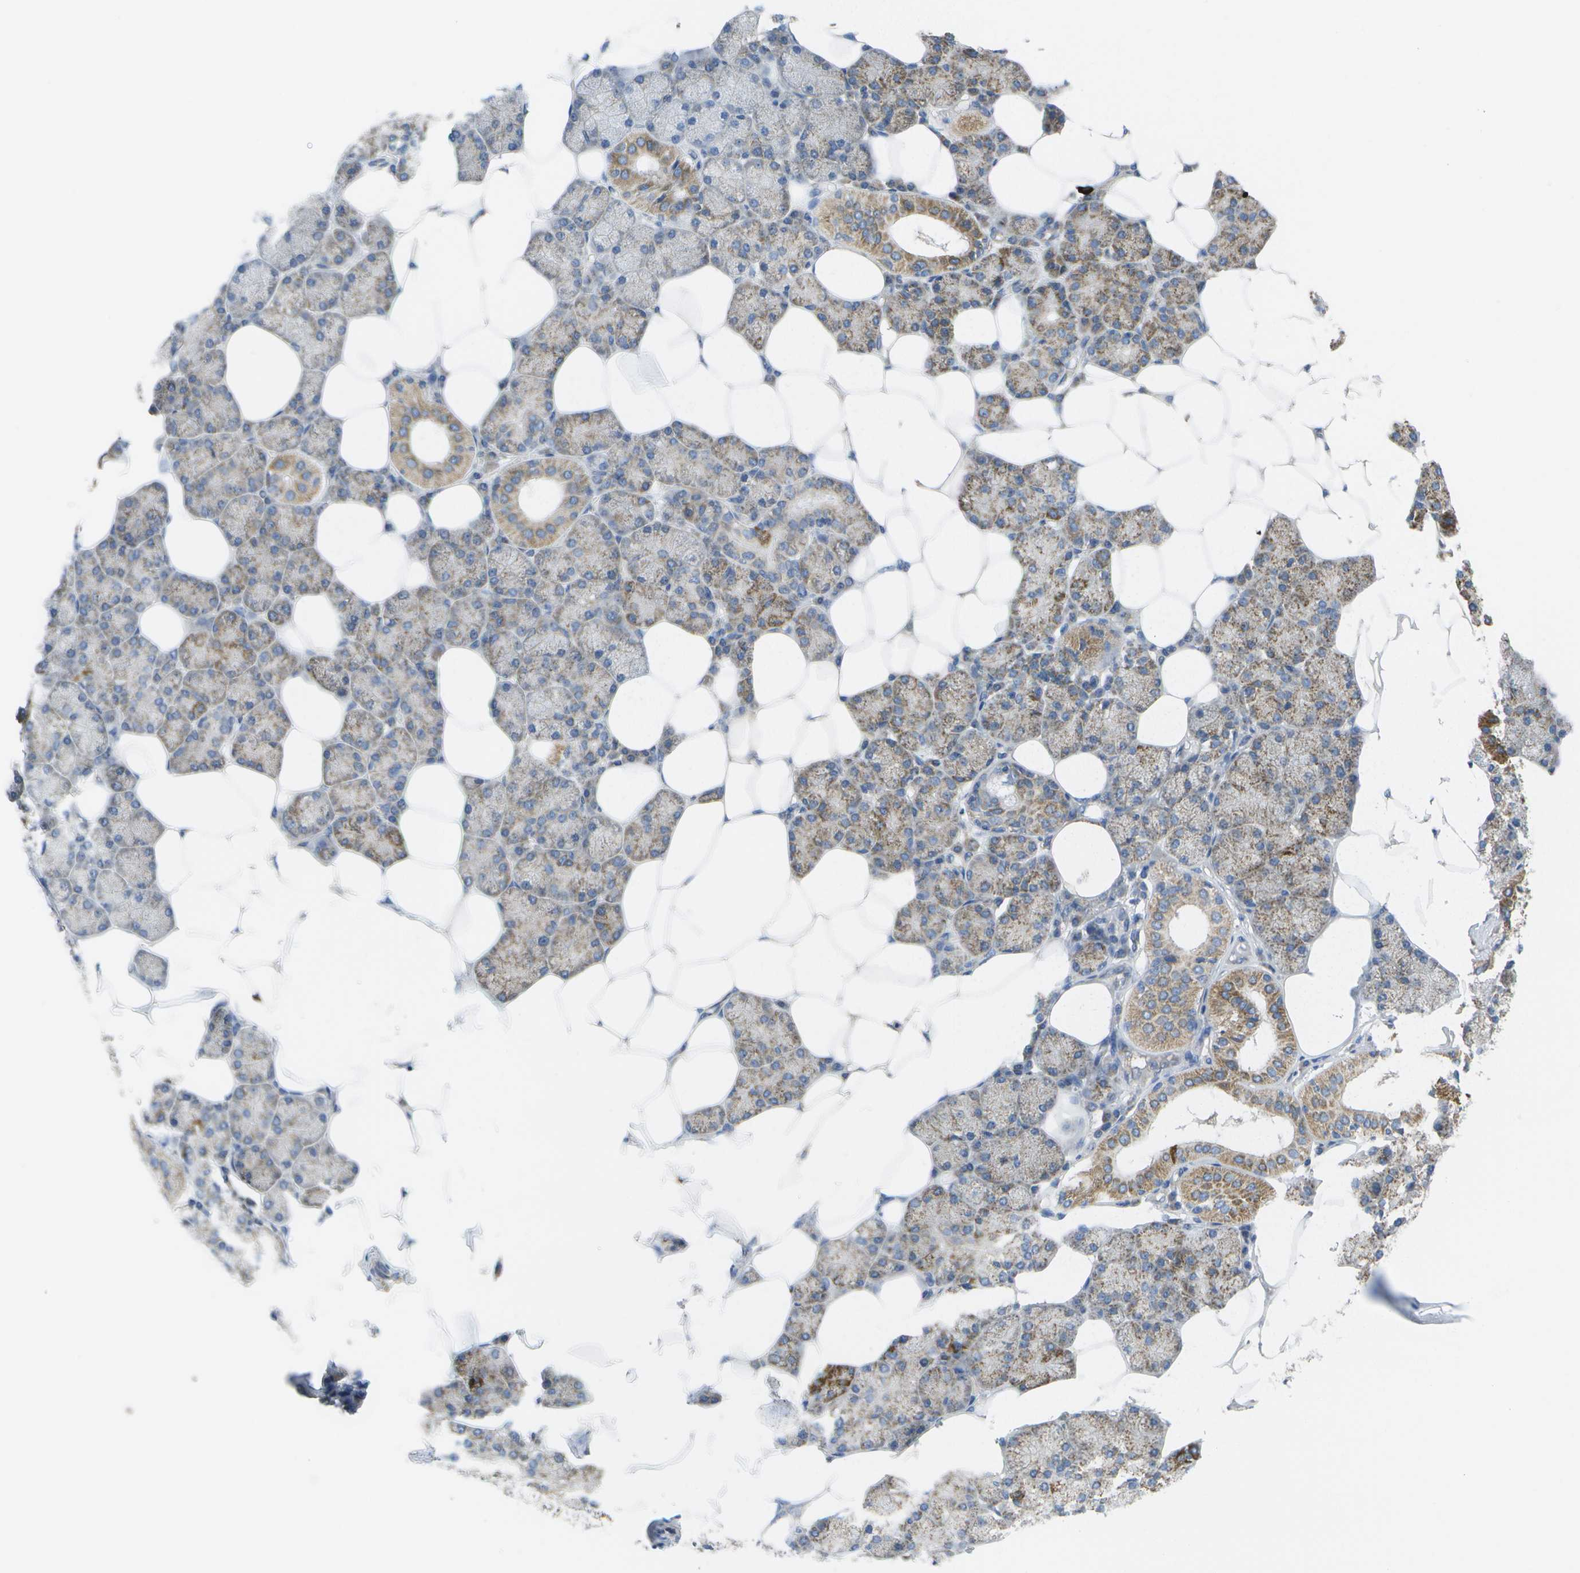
{"staining": {"intensity": "moderate", "quantity": "25%-75%", "location": "cytoplasmic/membranous"}, "tissue": "salivary gland", "cell_type": "Glandular cells", "image_type": "normal", "snomed": [{"axis": "morphology", "description": "Normal tissue, NOS"}, {"axis": "topography", "description": "Salivary gland"}], "caption": "Immunohistochemistry (IHC) staining of benign salivary gland, which displays medium levels of moderate cytoplasmic/membranous positivity in about 25%-75% of glandular cells indicating moderate cytoplasmic/membranous protein positivity. The staining was performed using DAB (brown) for protein detection and nuclei were counterstained in hematoxylin (blue).", "gene": "DPM3", "patient": {"sex": "male", "age": 62}}